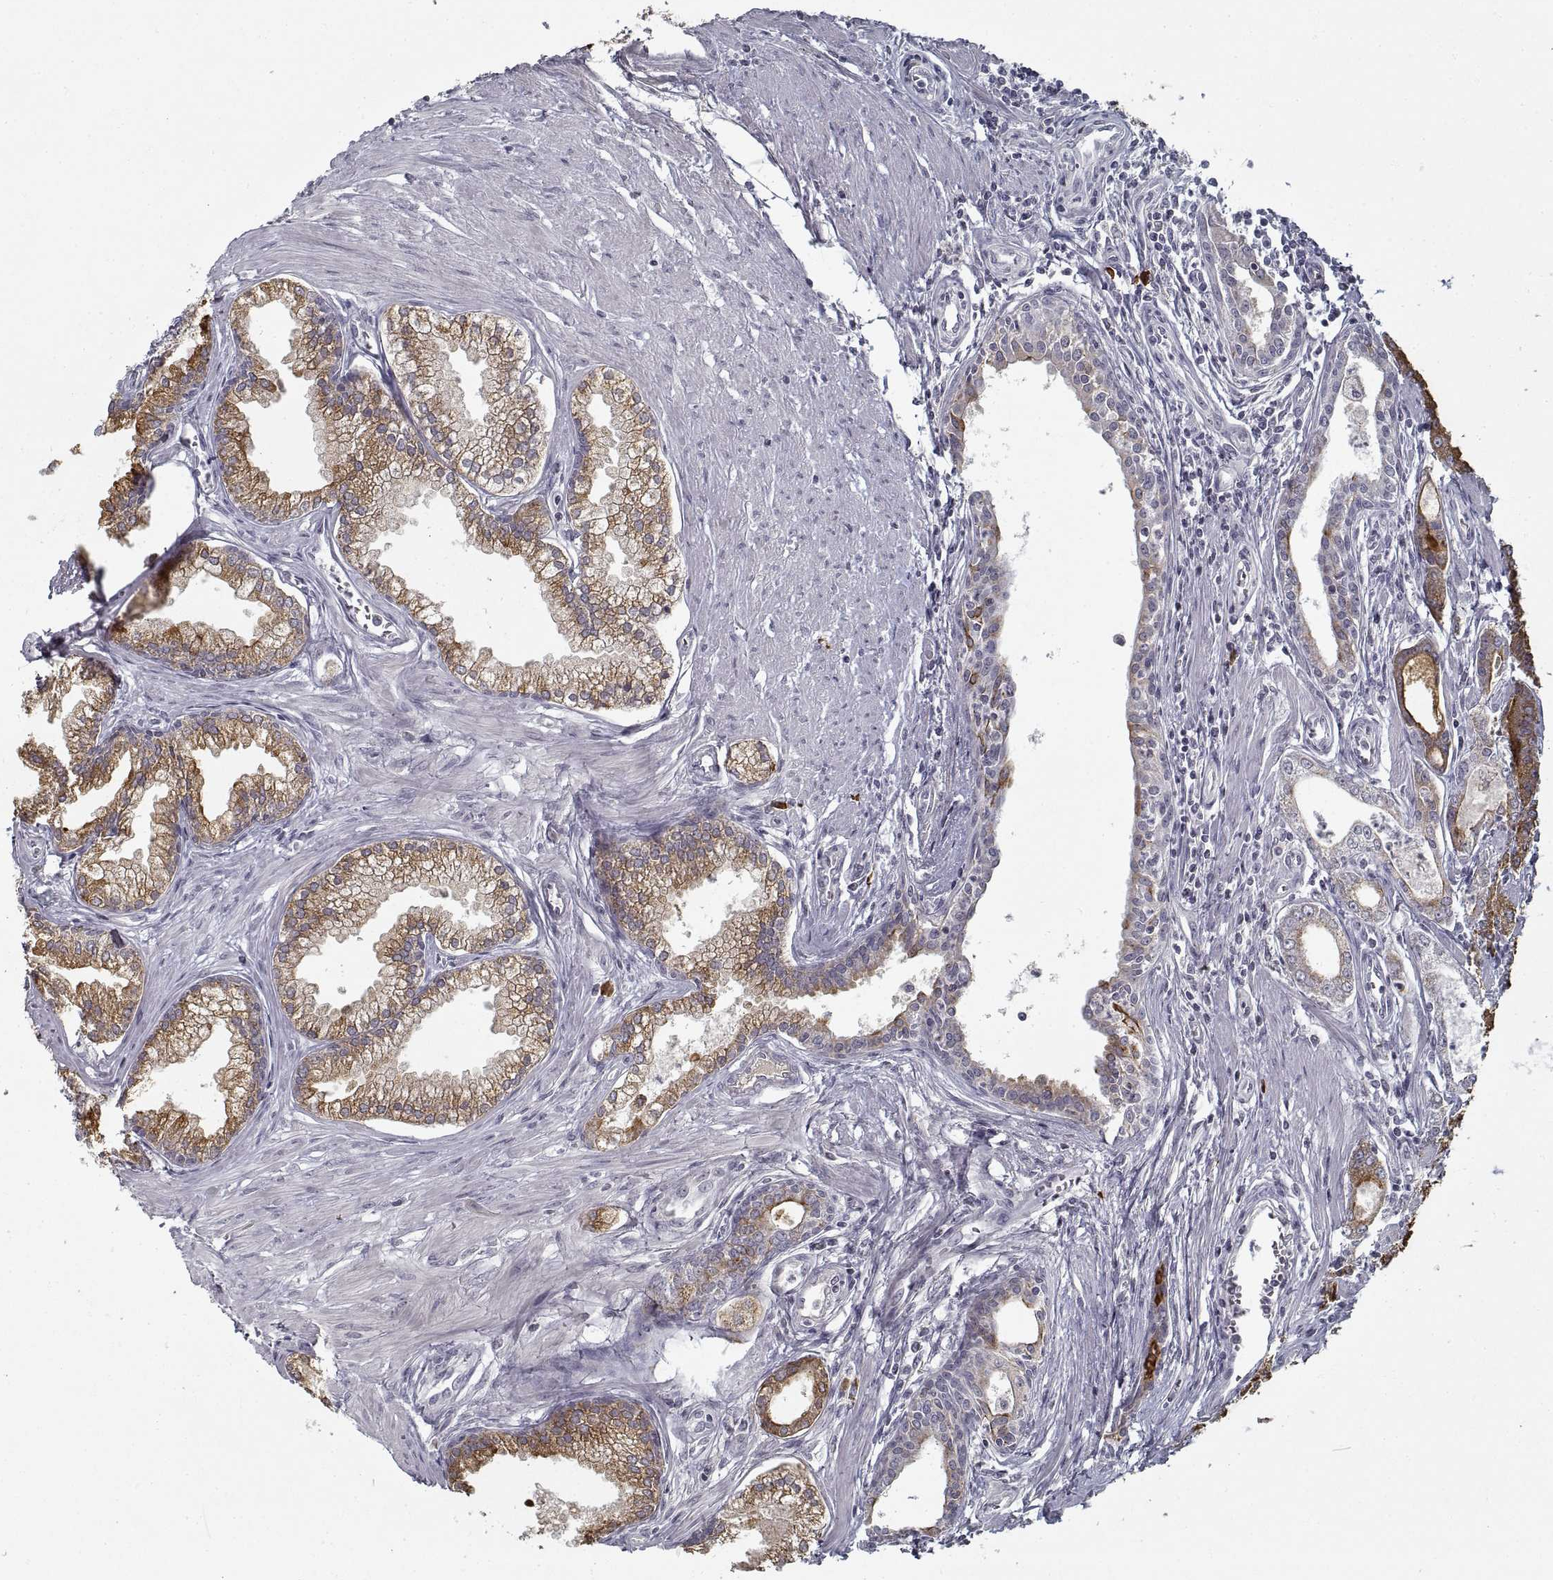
{"staining": {"intensity": "moderate", "quantity": ">75%", "location": "cytoplasmic/membranous"}, "tissue": "prostate cancer", "cell_type": "Tumor cells", "image_type": "cancer", "snomed": [{"axis": "morphology", "description": "Adenocarcinoma, NOS"}, {"axis": "topography", "description": "Prostate"}], "caption": "Human prostate adenocarcinoma stained for a protein (brown) exhibits moderate cytoplasmic/membranous positive staining in about >75% of tumor cells.", "gene": "GAD2", "patient": {"sex": "male", "age": 71}}